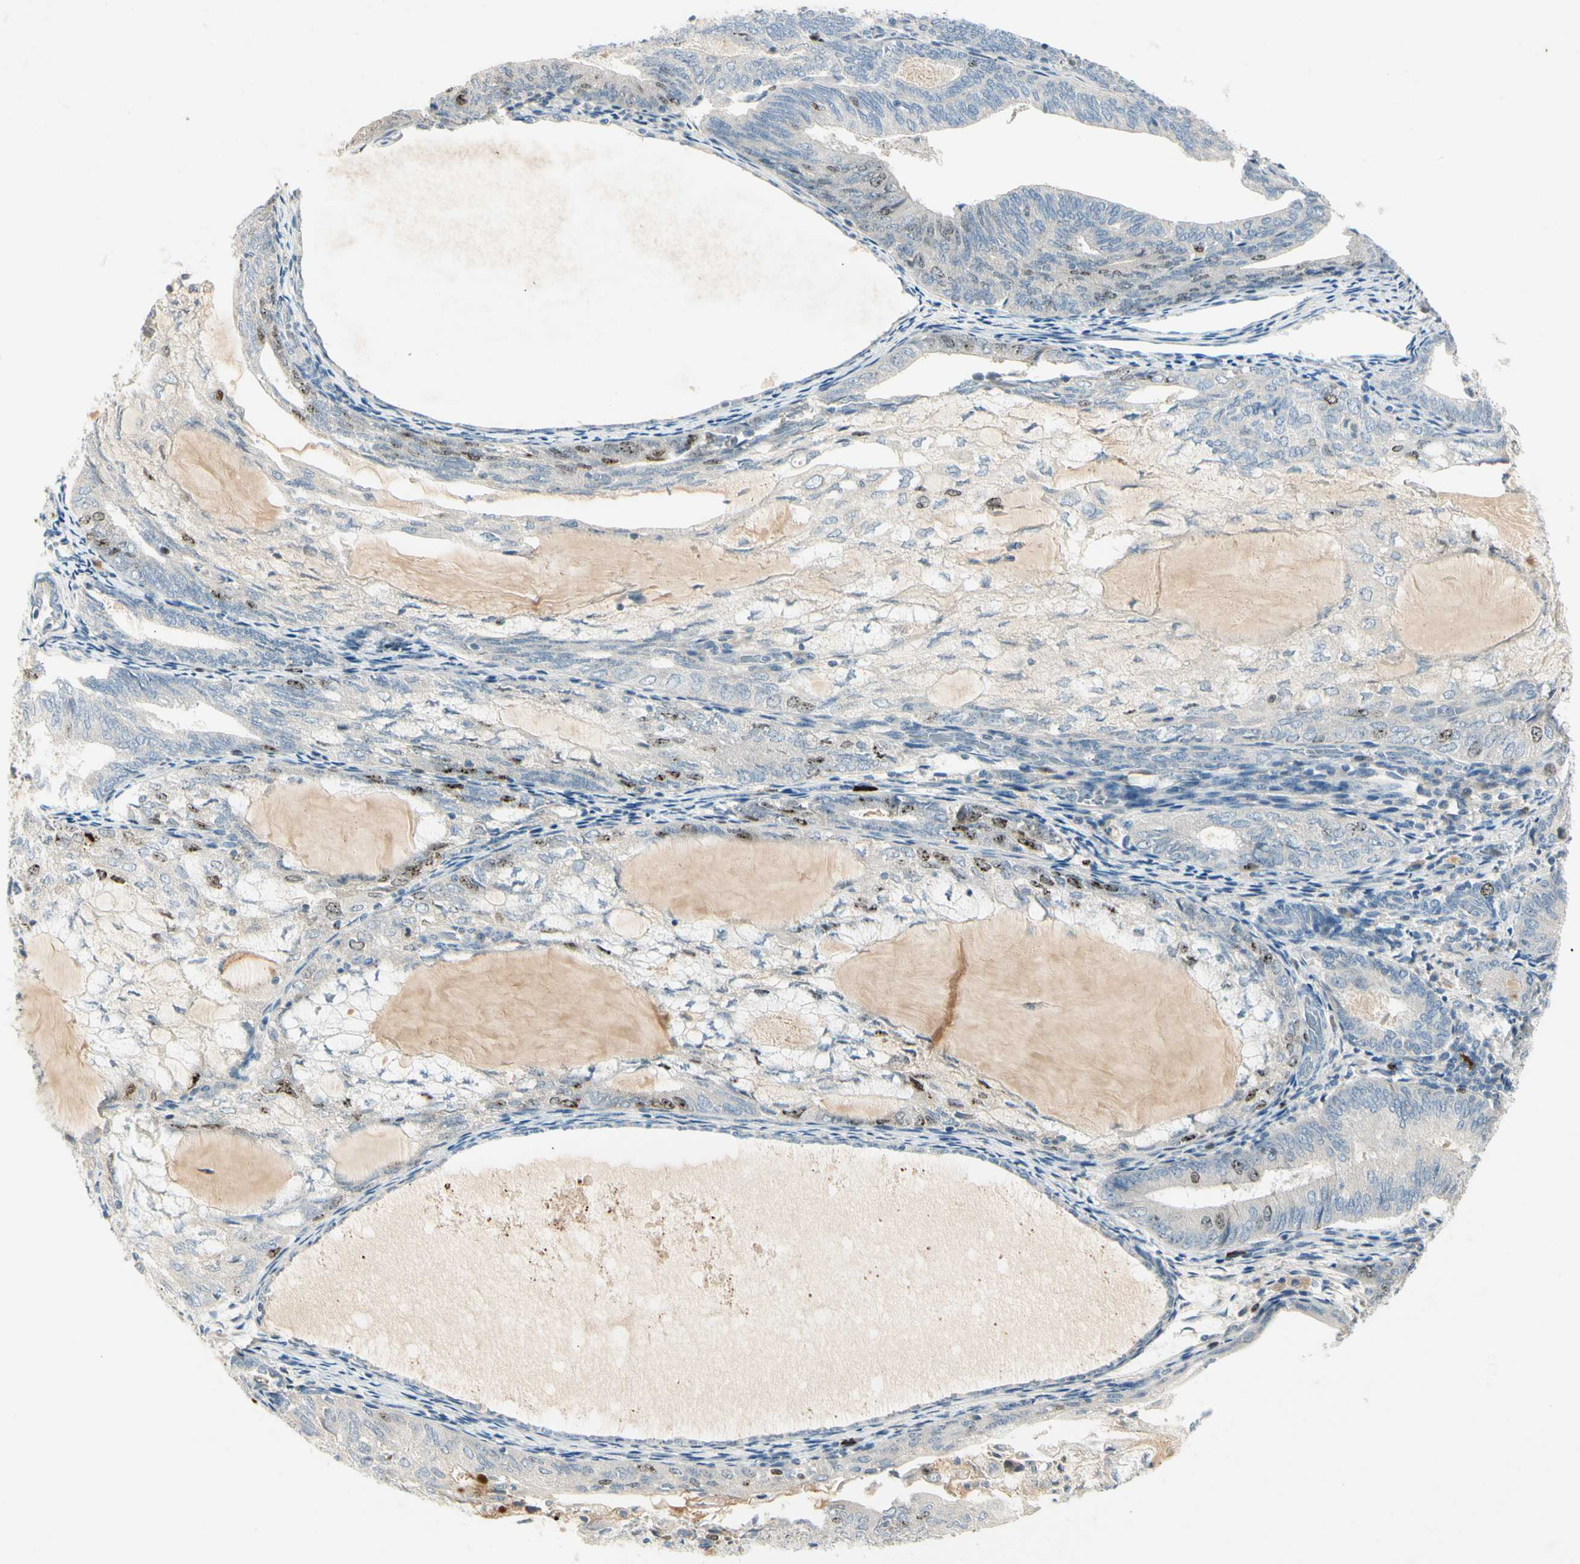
{"staining": {"intensity": "moderate", "quantity": "<25%", "location": "nuclear"}, "tissue": "endometrial cancer", "cell_type": "Tumor cells", "image_type": "cancer", "snomed": [{"axis": "morphology", "description": "Adenocarcinoma, NOS"}, {"axis": "topography", "description": "Endometrium"}], "caption": "The immunohistochemical stain shows moderate nuclear expression in tumor cells of adenocarcinoma (endometrial) tissue. The staining is performed using DAB (3,3'-diaminobenzidine) brown chromogen to label protein expression. The nuclei are counter-stained blue using hematoxylin.", "gene": "PITX1", "patient": {"sex": "female", "age": 81}}